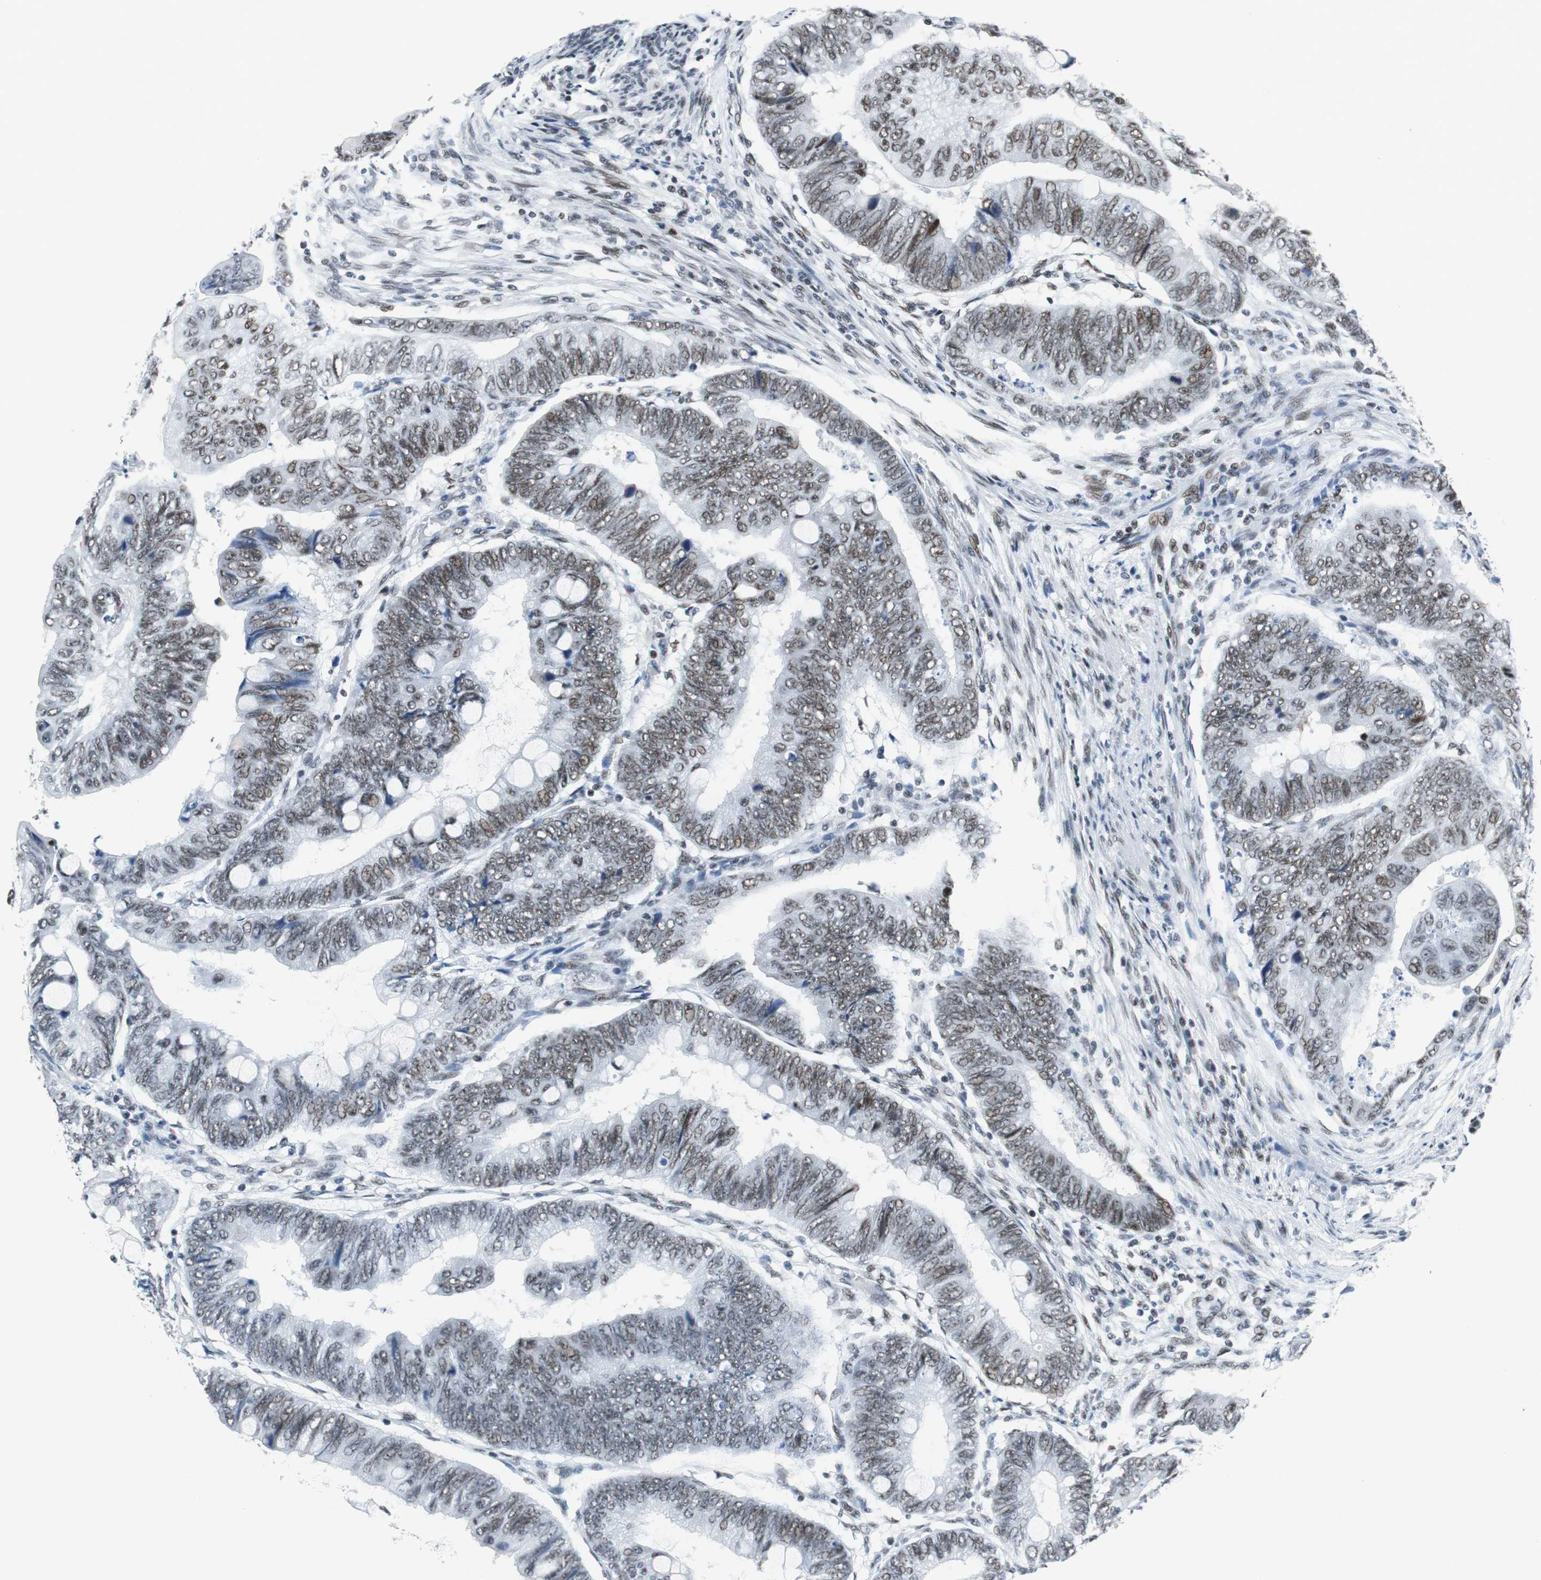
{"staining": {"intensity": "moderate", "quantity": ">75%", "location": "nuclear"}, "tissue": "colorectal cancer", "cell_type": "Tumor cells", "image_type": "cancer", "snomed": [{"axis": "morphology", "description": "Normal tissue, NOS"}, {"axis": "morphology", "description": "Adenocarcinoma, NOS"}, {"axis": "topography", "description": "Rectum"}, {"axis": "topography", "description": "Peripheral nerve tissue"}], "caption": "Immunohistochemistry (IHC) image of human colorectal cancer (adenocarcinoma) stained for a protein (brown), which demonstrates medium levels of moderate nuclear expression in about >75% of tumor cells.", "gene": "HDAC3", "patient": {"sex": "male", "age": 92}}